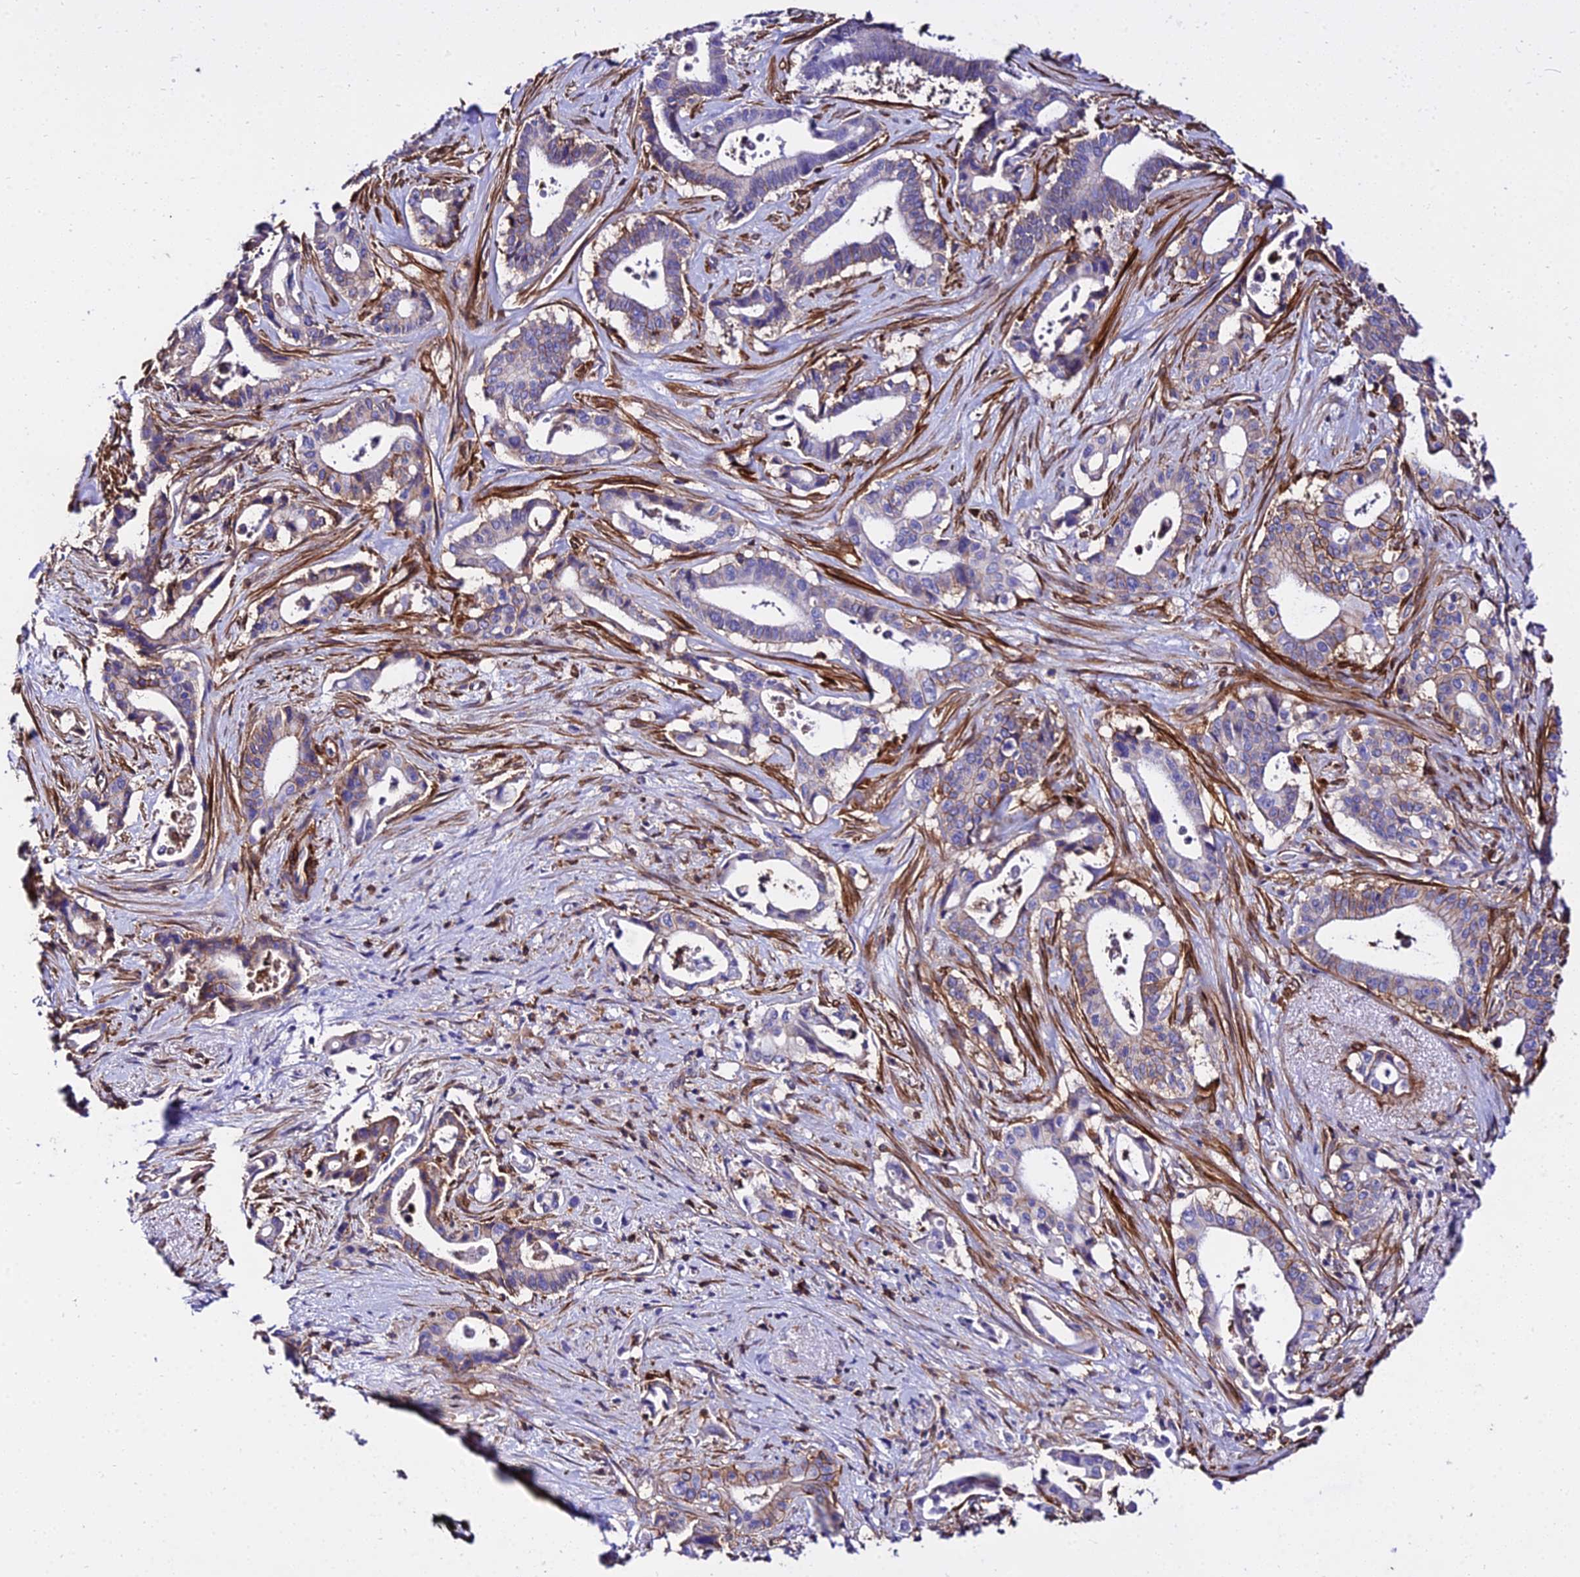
{"staining": {"intensity": "weak", "quantity": "25%-75%", "location": "cytoplasmic/membranous"}, "tissue": "pancreatic cancer", "cell_type": "Tumor cells", "image_type": "cancer", "snomed": [{"axis": "morphology", "description": "Adenocarcinoma, NOS"}, {"axis": "topography", "description": "Pancreas"}], "caption": "Immunohistochemistry (IHC) (DAB) staining of human pancreatic cancer (adenocarcinoma) reveals weak cytoplasmic/membranous protein expression in approximately 25%-75% of tumor cells. Using DAB (brown) and hematoxylin (blue) stains, captured at high magnification using brightfield microscopy.", "gene": "CSRP1", "patient": {"sex": "female", "age": 77}}